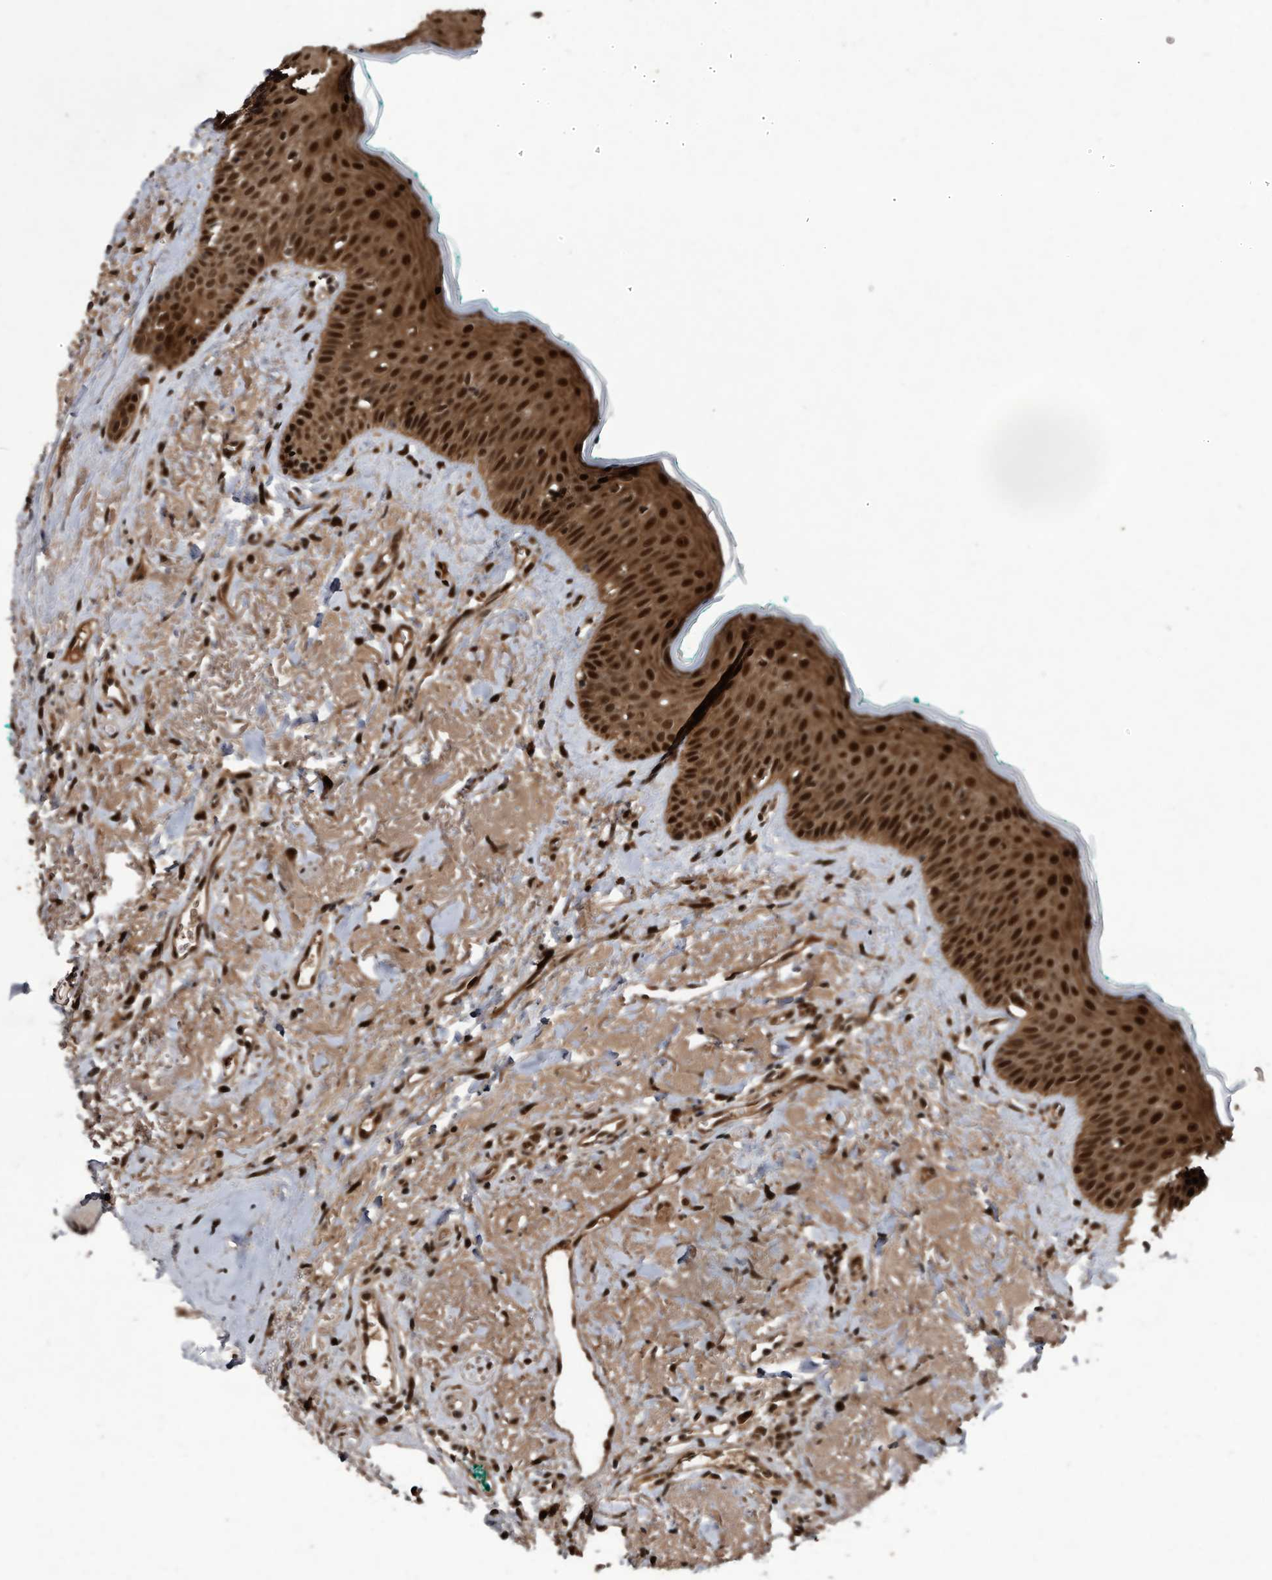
{"staining": {"intensity": "strong", "quantity": ">75%", "location": "cytoplasmic/membranous,nuclear"}, "tissue": "oral mucosa", "cell_type": "Squamous epithelial cells", "image_type": "normal", "snomed": [{"axis": "morphology", "description": "Normal tissue, NOS"}, {"axis": "topography", "description": "Oral tissue"}], "caption": "Immunohistochemical staining of benign human oral mucosa reveals strong cytoplasmic/membranous,nuclear protein staining in approximately >75% of squamous epithelial cells. (DAB IHC, brown staining for protein, blue staining for nuclei).", "gene": "RAD23B", "patient": {"sex": "female", "age": 70}}